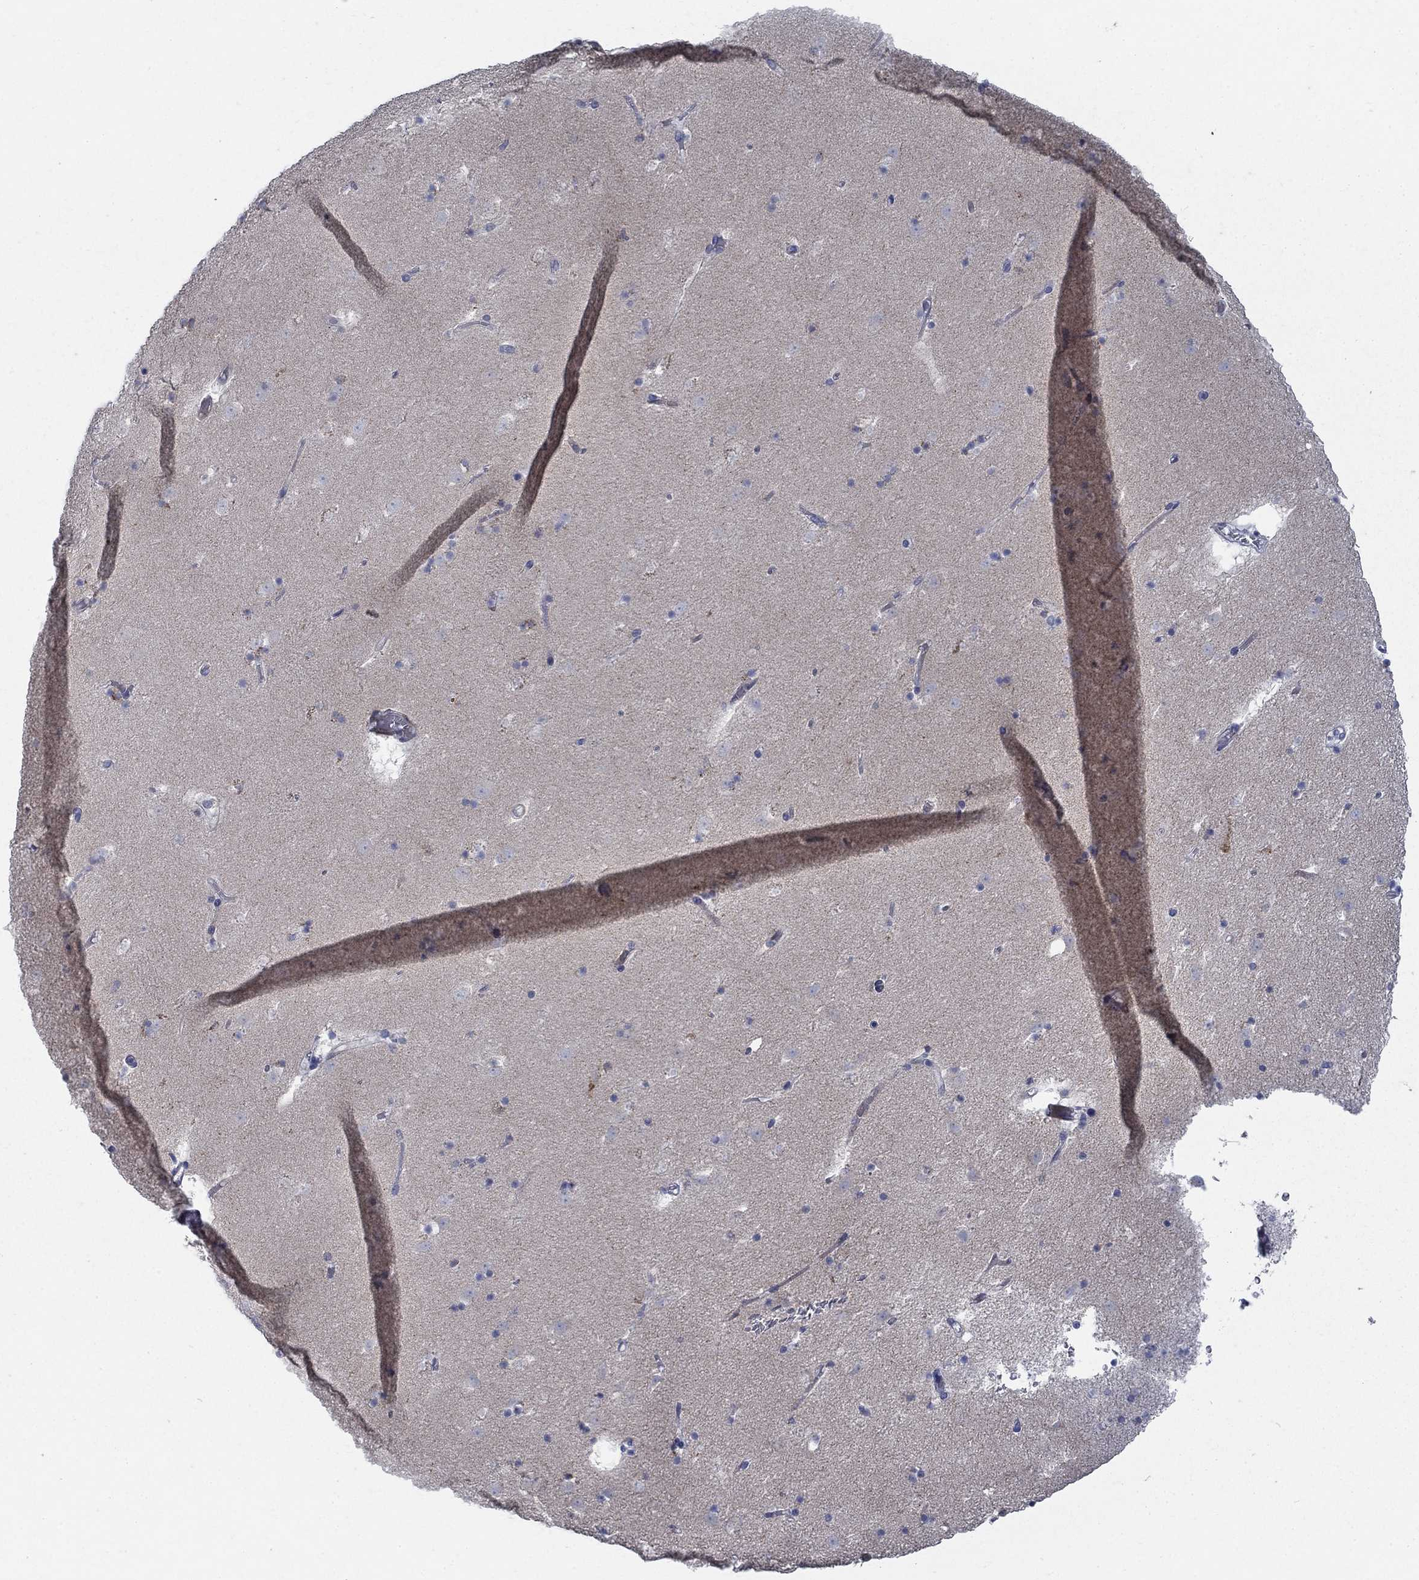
{"staining": {"intensity": "negative", "quantity": "none", "location": "none"}, "tissue": "caudate", "cell_type": "Glial cells", "image_type": "normal", "snomed": [{"axis": "morphology", "description": "Normal tissue, NOS"}, {"axis": "topography", "description": "Lateral ventricle wall"}], "caption": "Photomicrograph shows no significant protein positivity in glial cells of normal caudate. (DAB IHC, high magnification).", "gene": "DNER", "patient": {"sex": "female", "age": 42}}